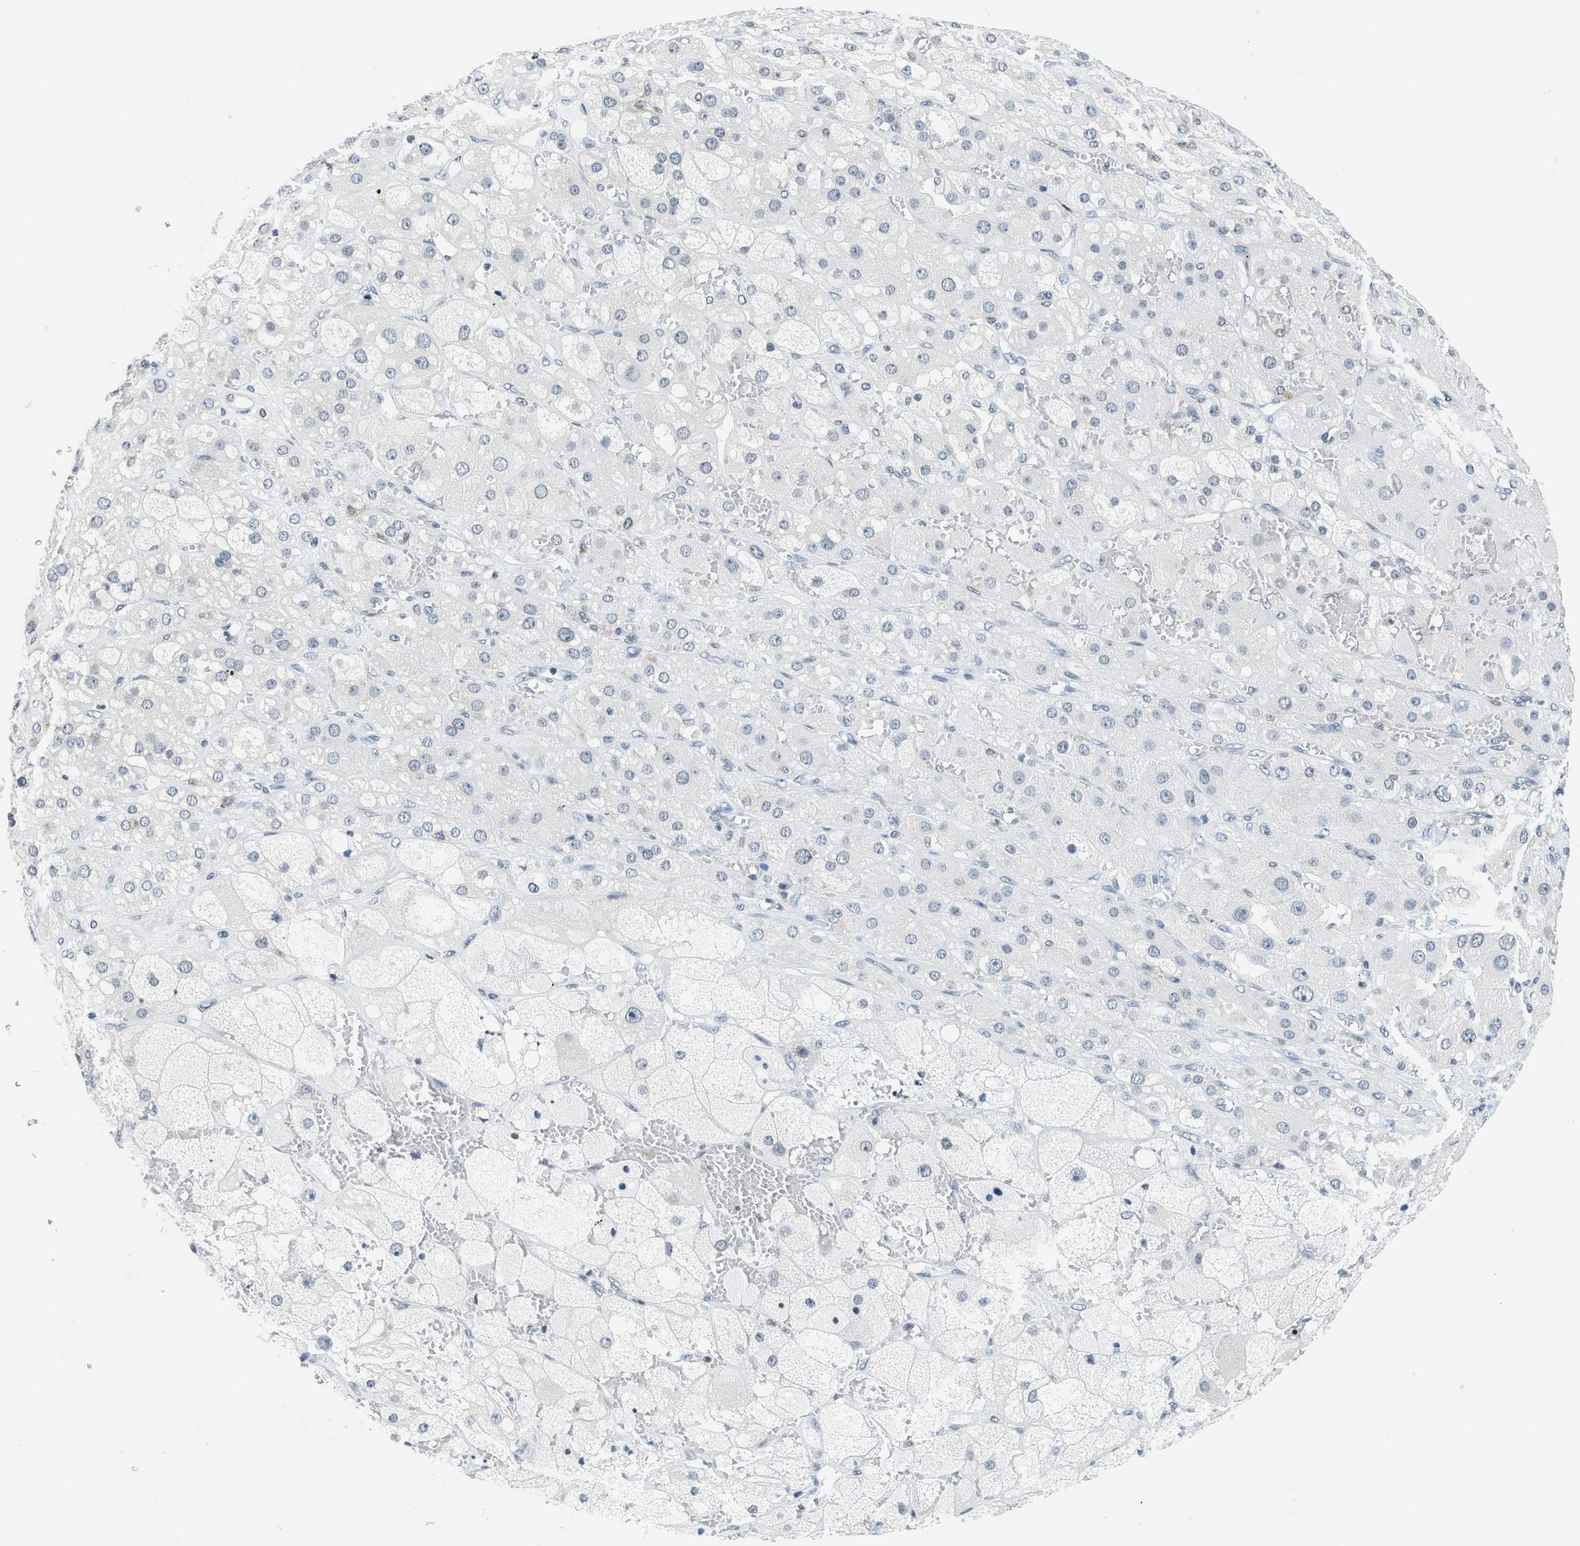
{"staining": {"intensity": "weak", "quantity": "<25%", "location": "nuclear"}, "tissue": "adrenal gland", "cell_type": "Glandular cells", "image_type": "normal", "snomed": [{"axis": "morphology", "description": "Normal tissue, NOS"}, {"axis": "topography", "description": "Adrenal gland"}], "caption": "Glandular cells show no significant positivity in unremarkable adrenal gland.", "gene": "UVRAG", "patient": {"sex": "female", "age": 47}}